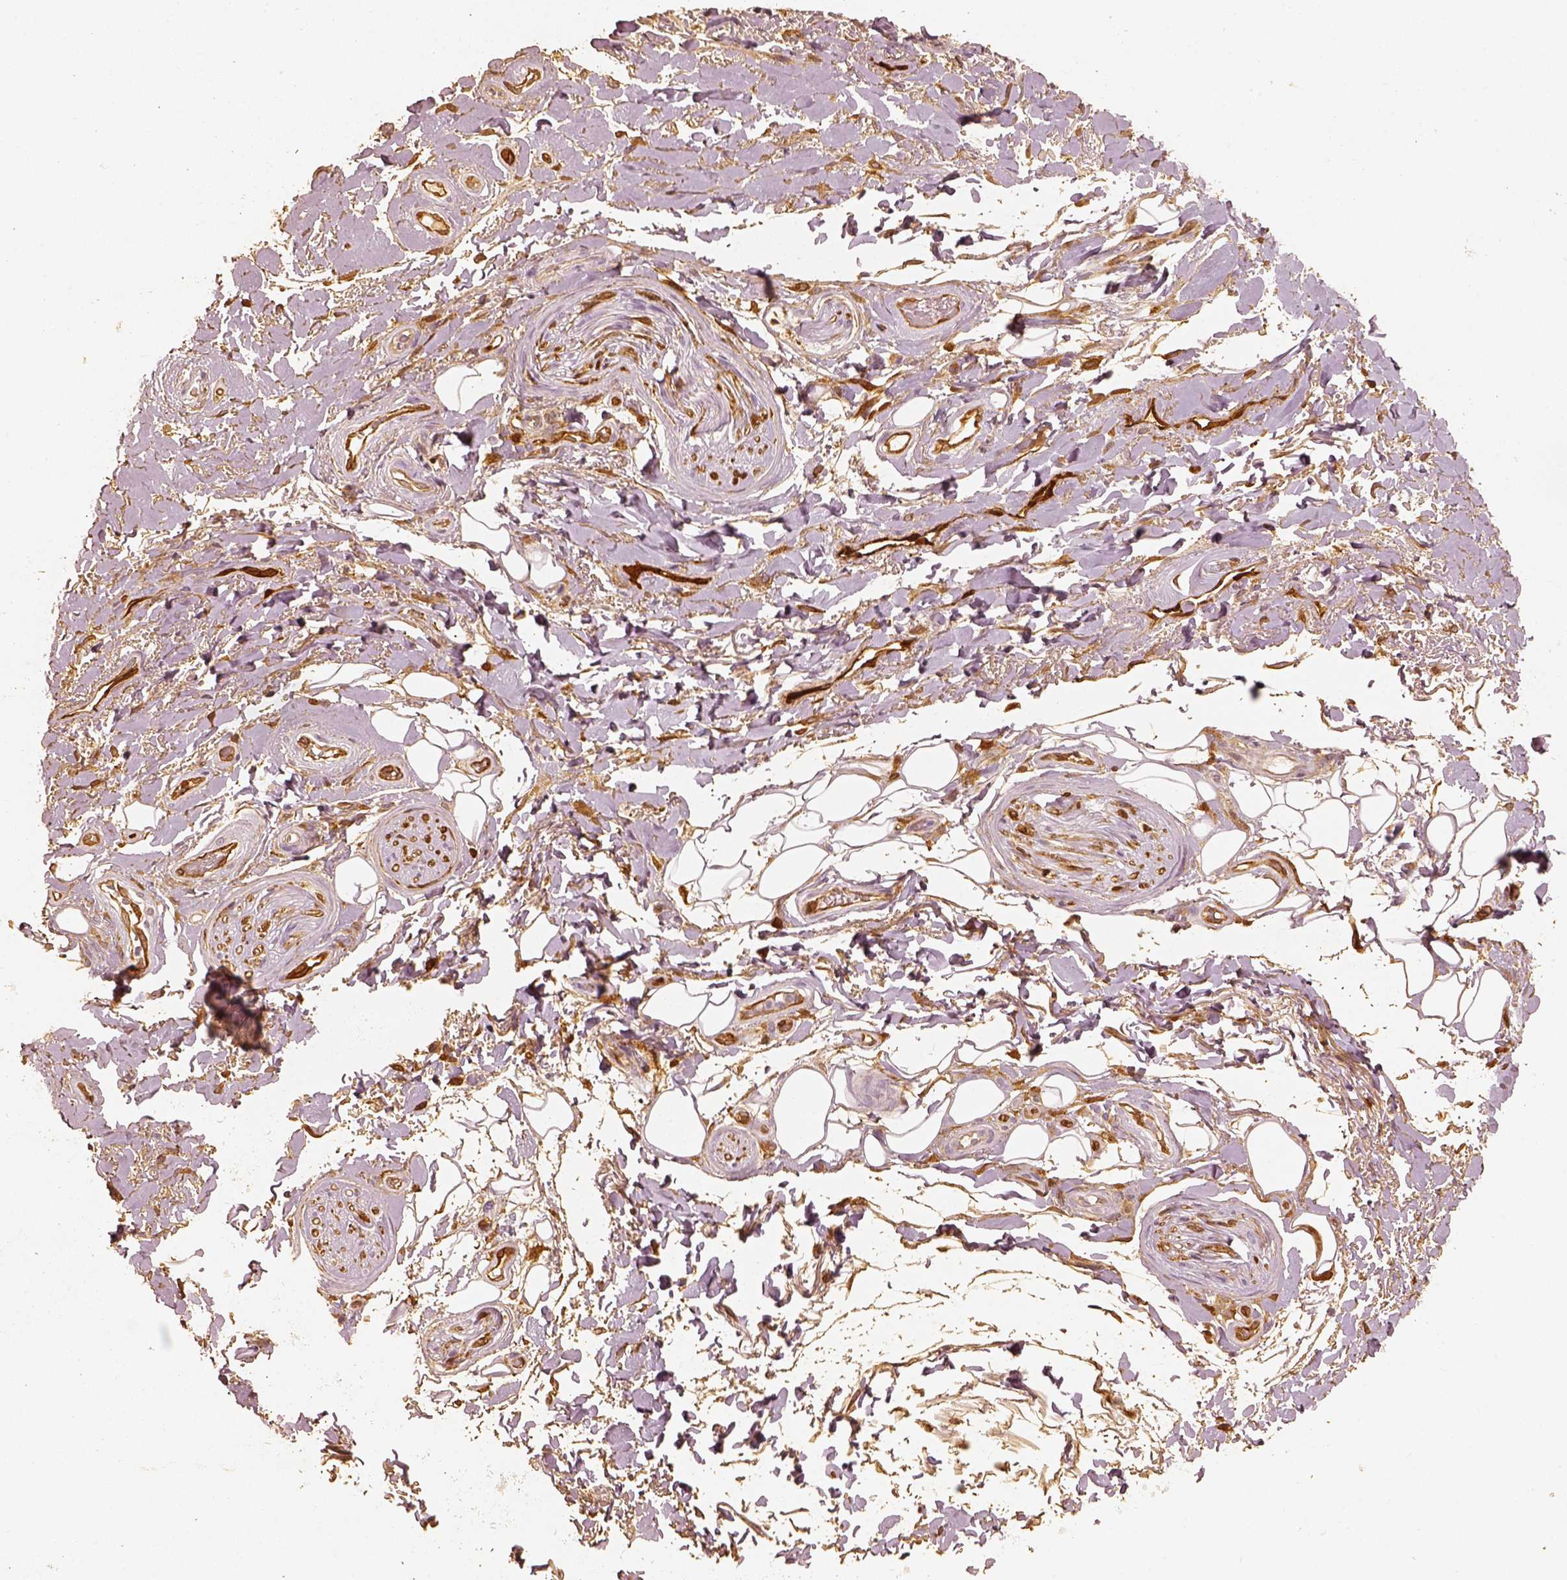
{"staining": {"intensity": "moderate", "quantity": ">75%", "location": "cytoplasmic/membranous"}, "tissue": "adipose tissue", "cell_type": "Adipocytes", "image_type": "normal", "snomed": [{"axis": "morphology", "description": "Normal tissue, NOS"}, {"axis": "topography", "description": "Anal"}, {"axis": "topography", "description": "Peripheral nerve tissue"}], "caption": "Immunohistochemistry (DAB (3,3'-diaminobenzidine)) staining of normal adipose tissue demonstrates moderate cytoplasmic/membranous protein staining in approximately >75% of adipocytes. The staining was performed using DAB, with brown indicating positive protein expression. Nuclei are stained blue with hematoxylin.", "gene": "FSCN1", "patient": {"sex": "male", "age": 53}}